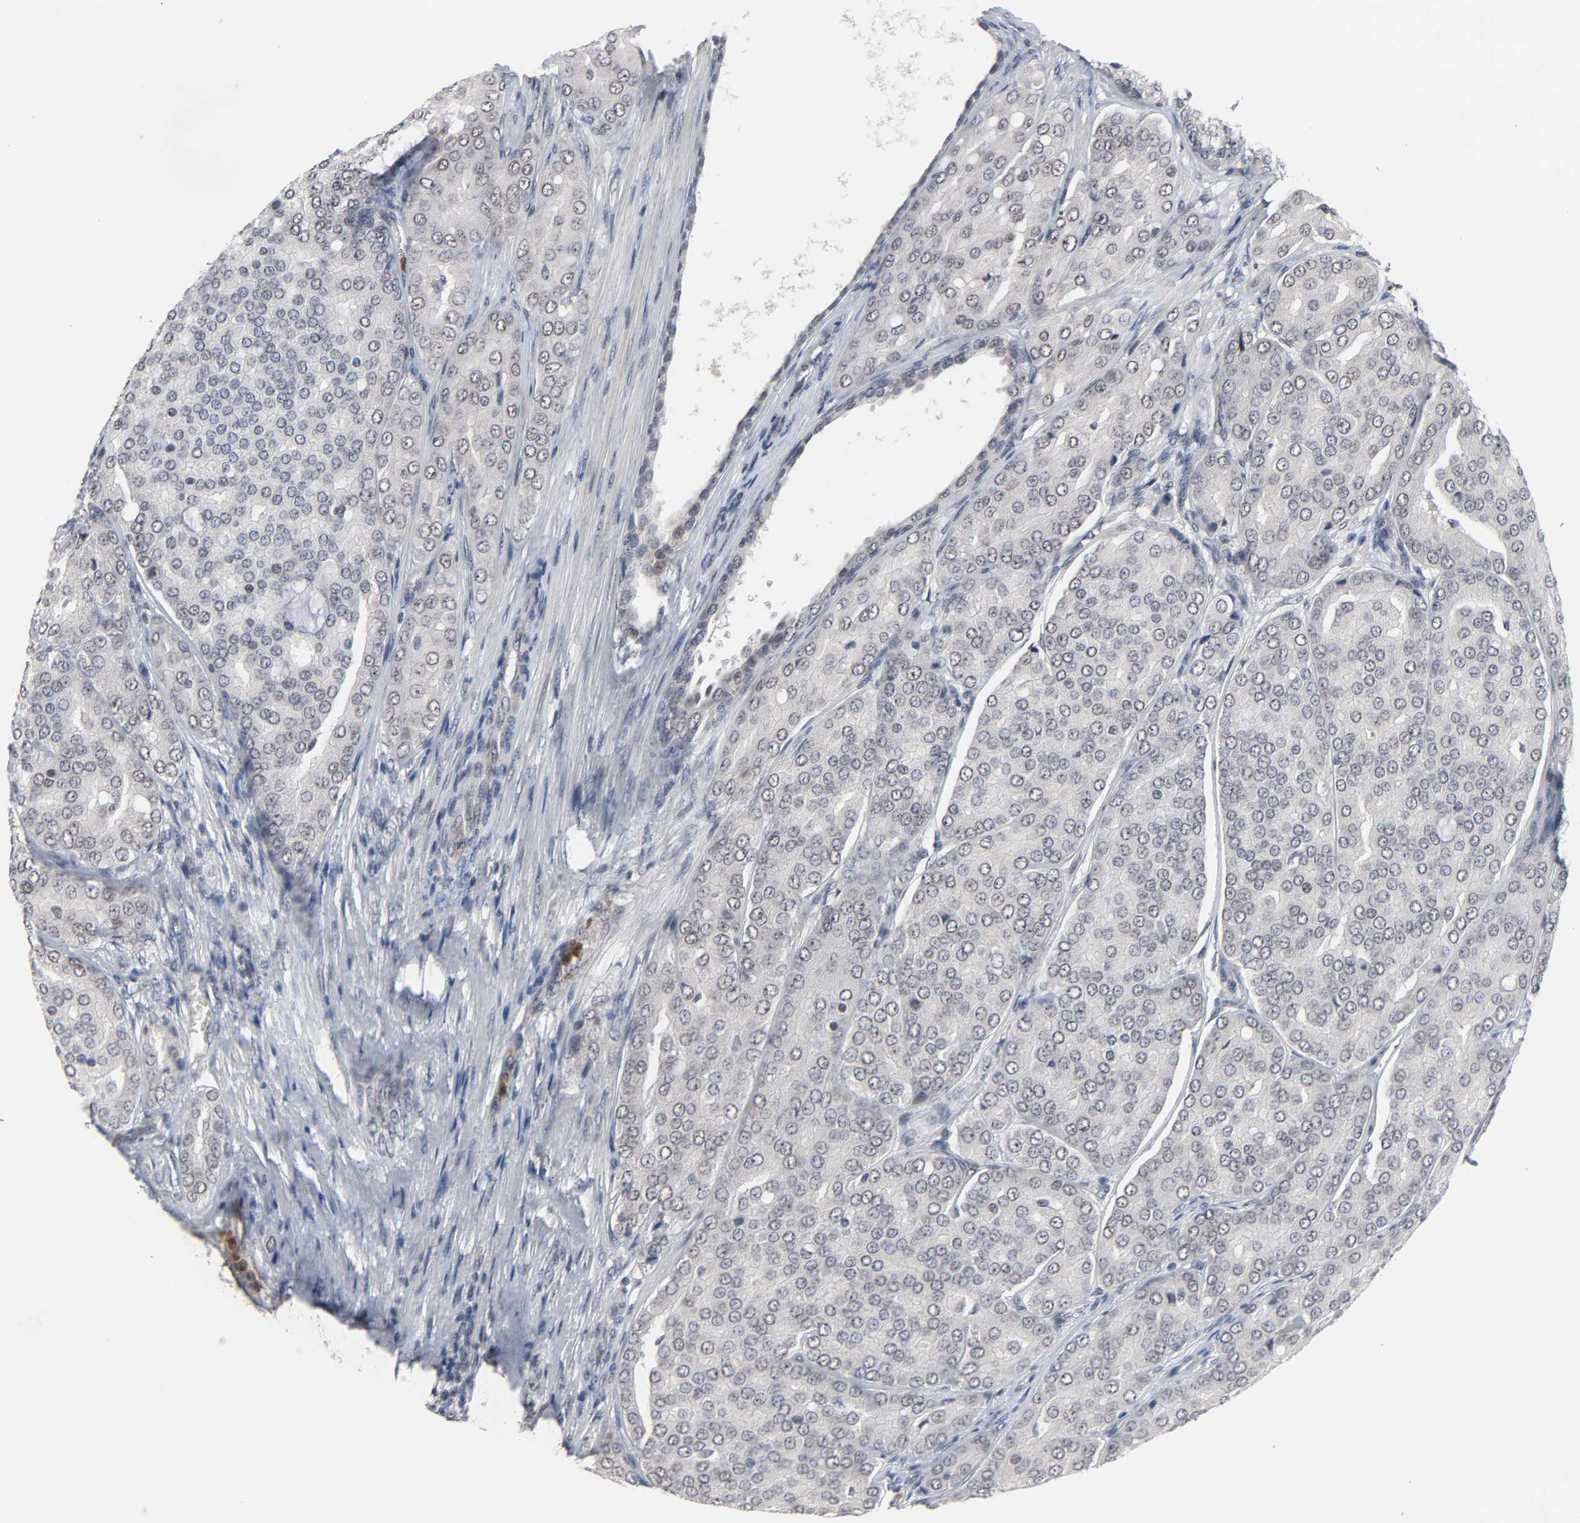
{"staining": {"intensity": "negative", "quantity": "none", "location": "none"}, "tissue": "prostate cancer", "cell_type": "Tumor cells", "image_type": "cancer", "snomed": [{"axis": "morphology", "description": "Adenocarcinoma, High grade"}, {"axis": "topography", "description": "Prostate"}], "caption": "Immunohistochemistry (IHC) photomicrograph of neoplastic tissue: prostate cancer stained with DAB exhibits no significant protein expression in tumor cells.", "gene": "RTL5", "patient": {"sex": "male", "age": 64}}